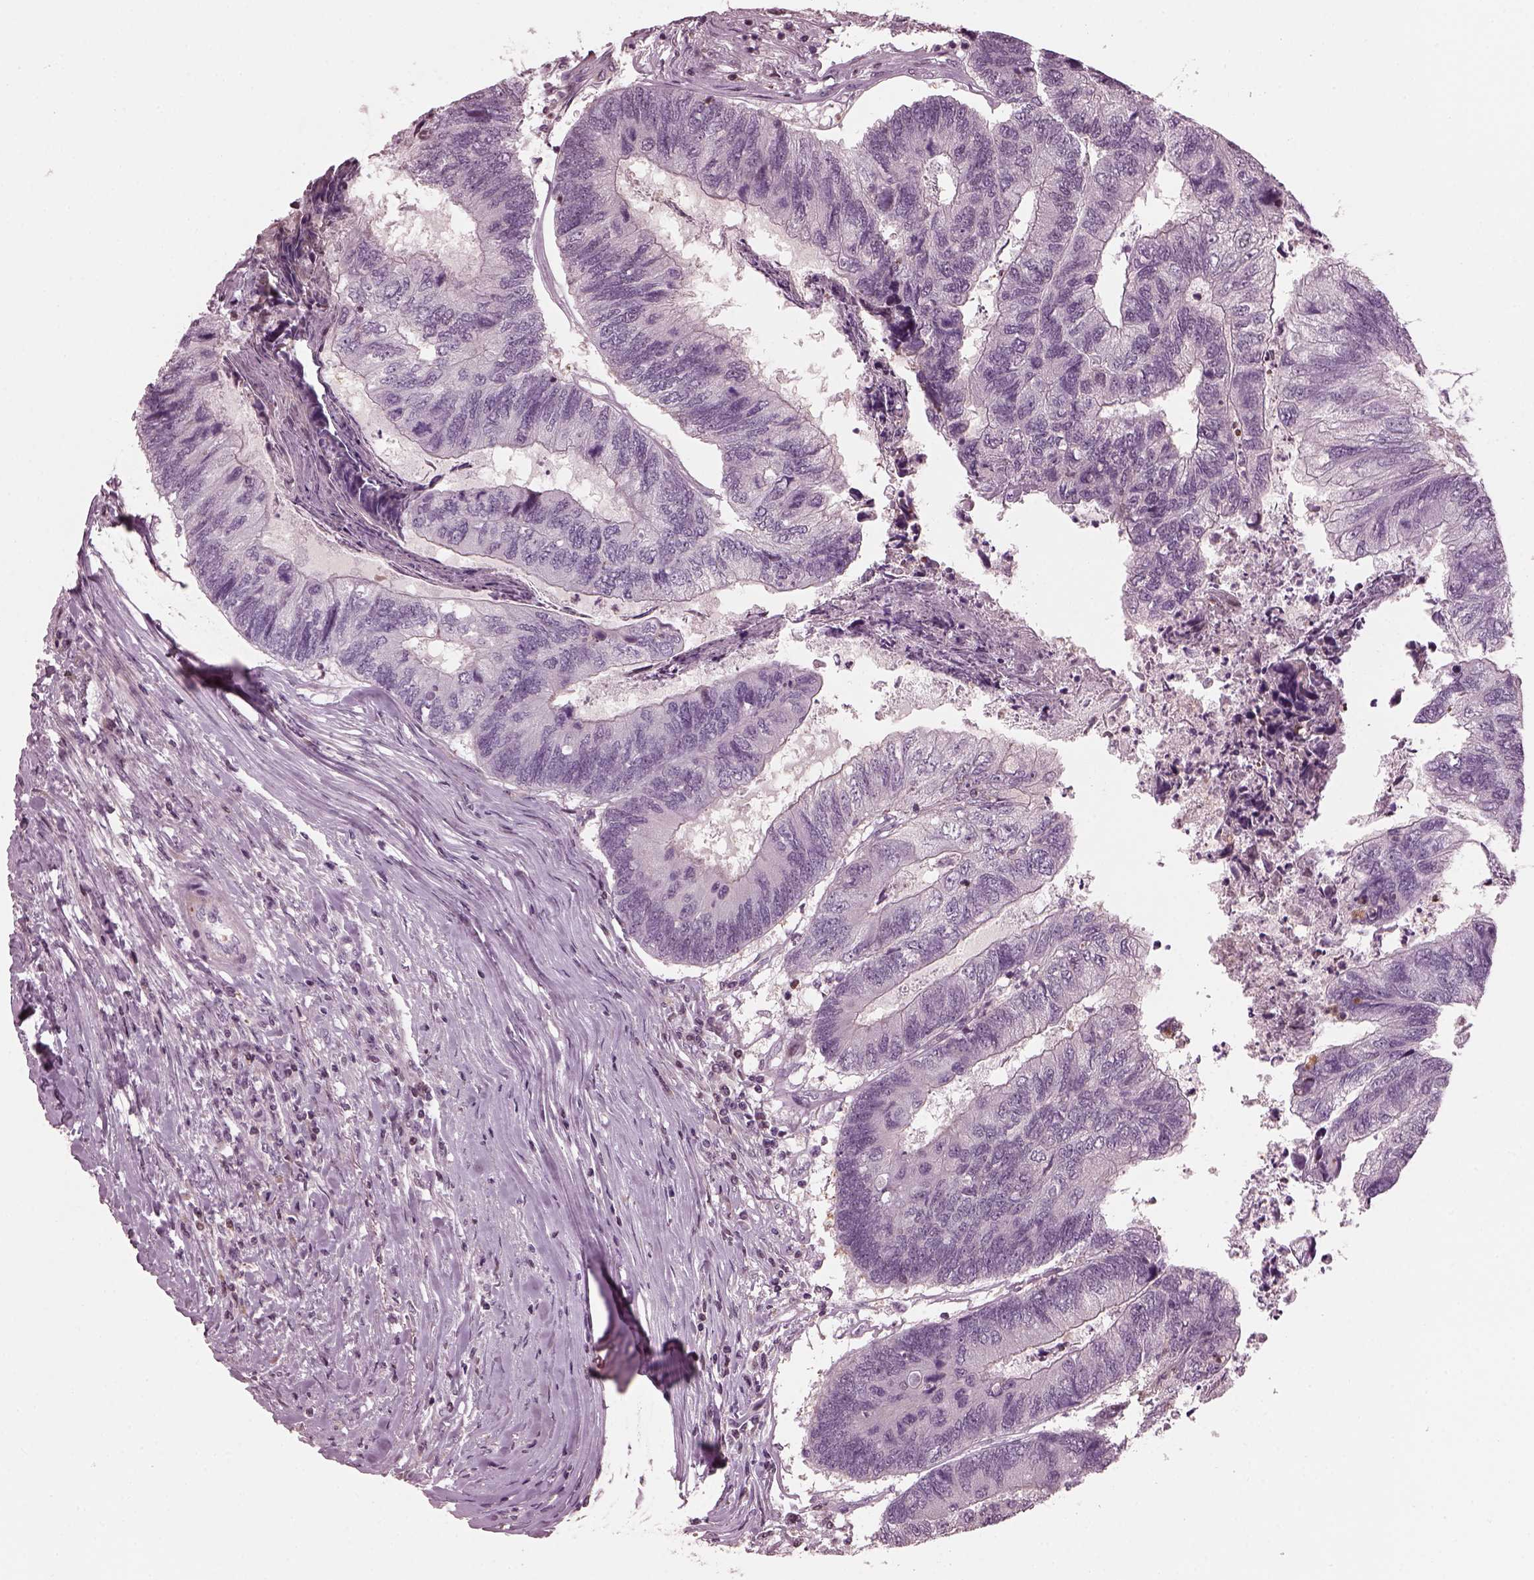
{"staining": {"intensity": "negative", "quantity": "none", "location": "none"}, "tissue": "colorectal cancer", "cell_type": "Tumor cells", "image_type": "cancer", "snomed": [{"axis": "morphology", "description": "Adenocarcinoma, NOS"}, {"axis": "topography", "description": "Colon"}], "caption": "Immunohistochemistry micrograph of neoplastic tissue: colorectal adenocarcinoma stained with DAB shows no significant protein positivity in tumor cells.", "gene": "BFSP1", "patient": {"sex": "female", "age": 67}}